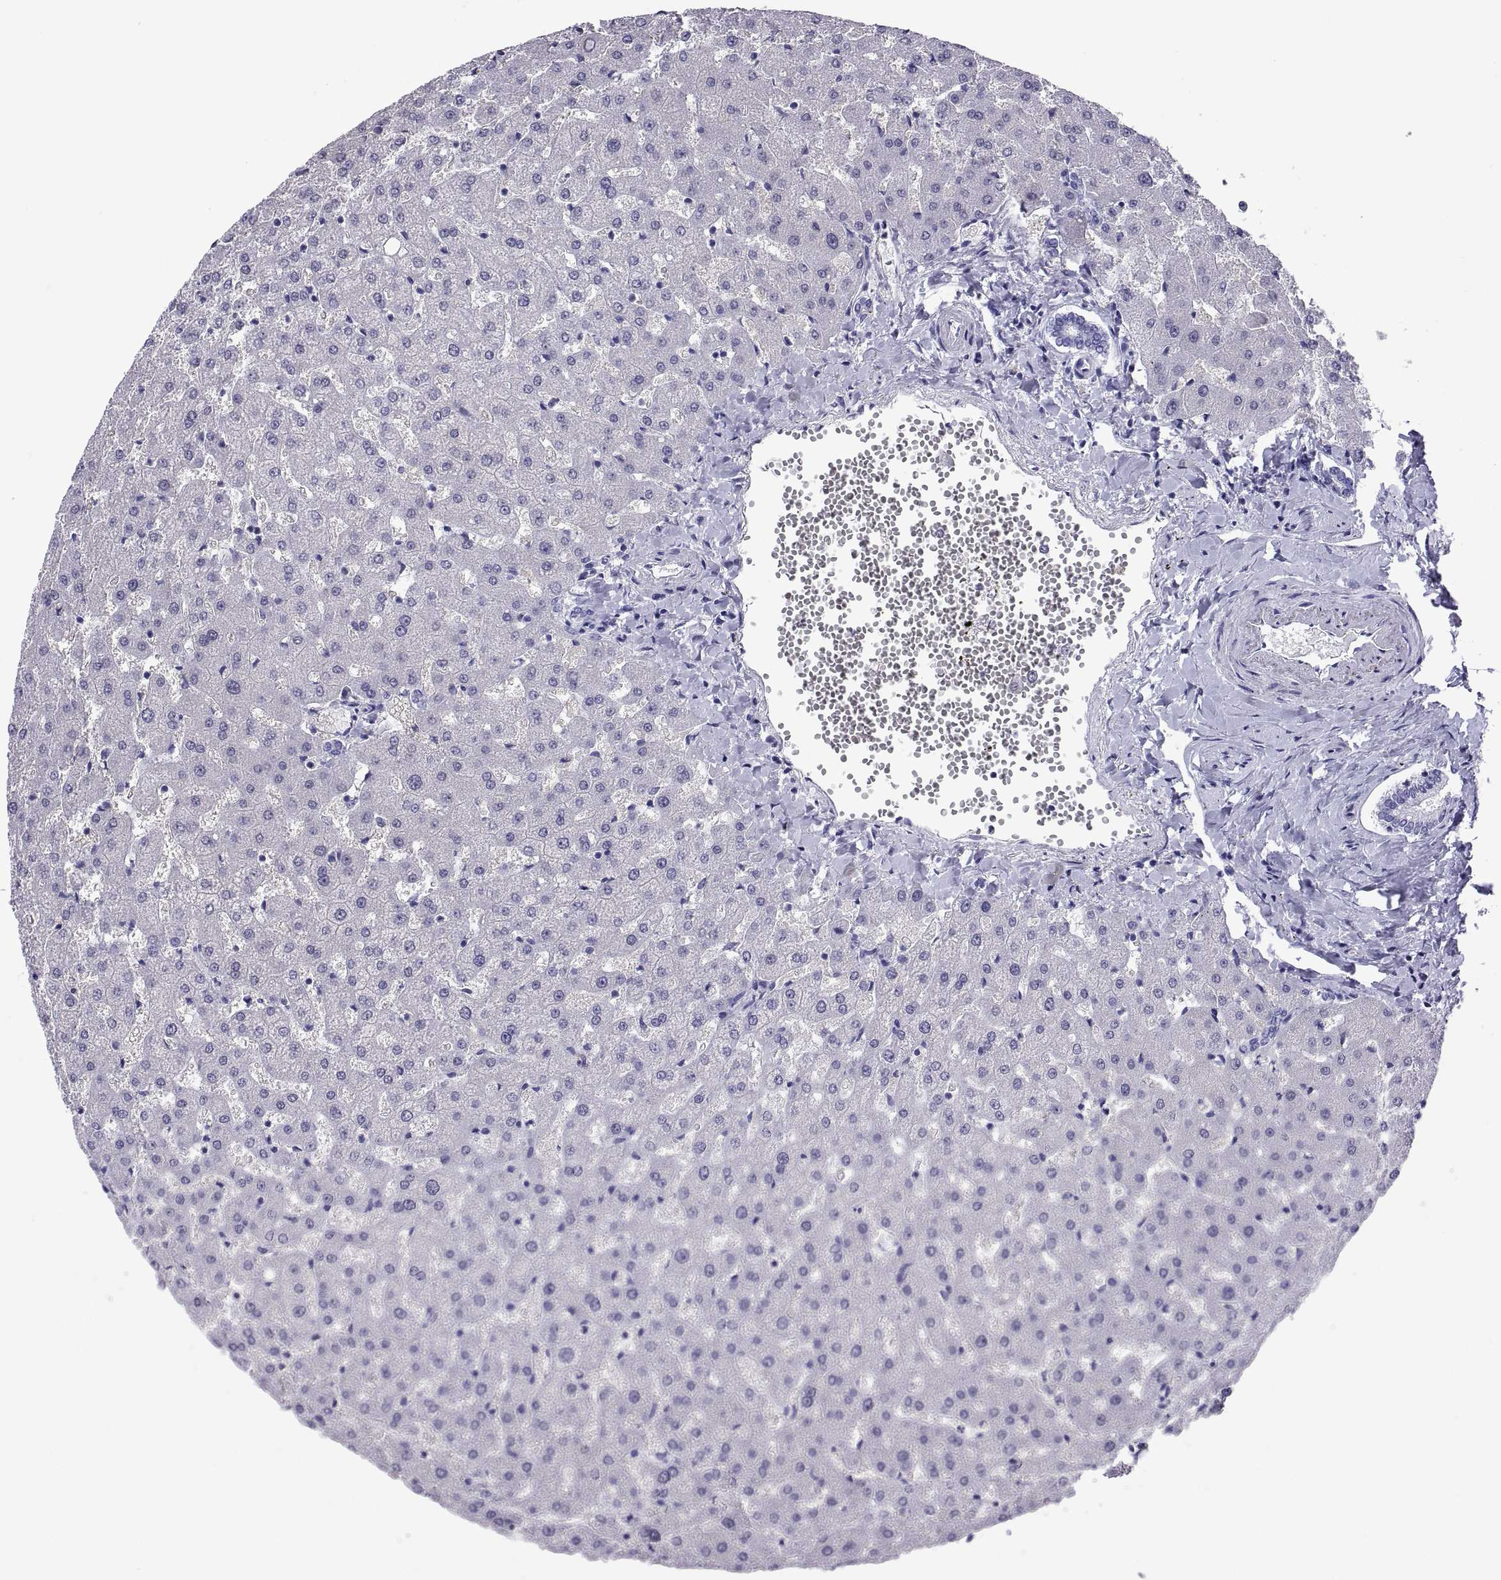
{"staining": {"intensity": "negative", "quantity": "none", "location": "none"}, "tissue": "liver", "cell_type": "Cholangiocytes", "image_type": "normal", "snomed": [{"axis": "morphology", "description": "Normal tissue, NOS"}, {"axis": "topography", "description": "Liver"}], "caption": "A high-resolution image shows immunohistochemistry (IHC) staining of benign liver, which reveals no significant expression in cholangiocytes.", "gene": "QRICH2", "patient": {"sex": "female", "age": 50}}